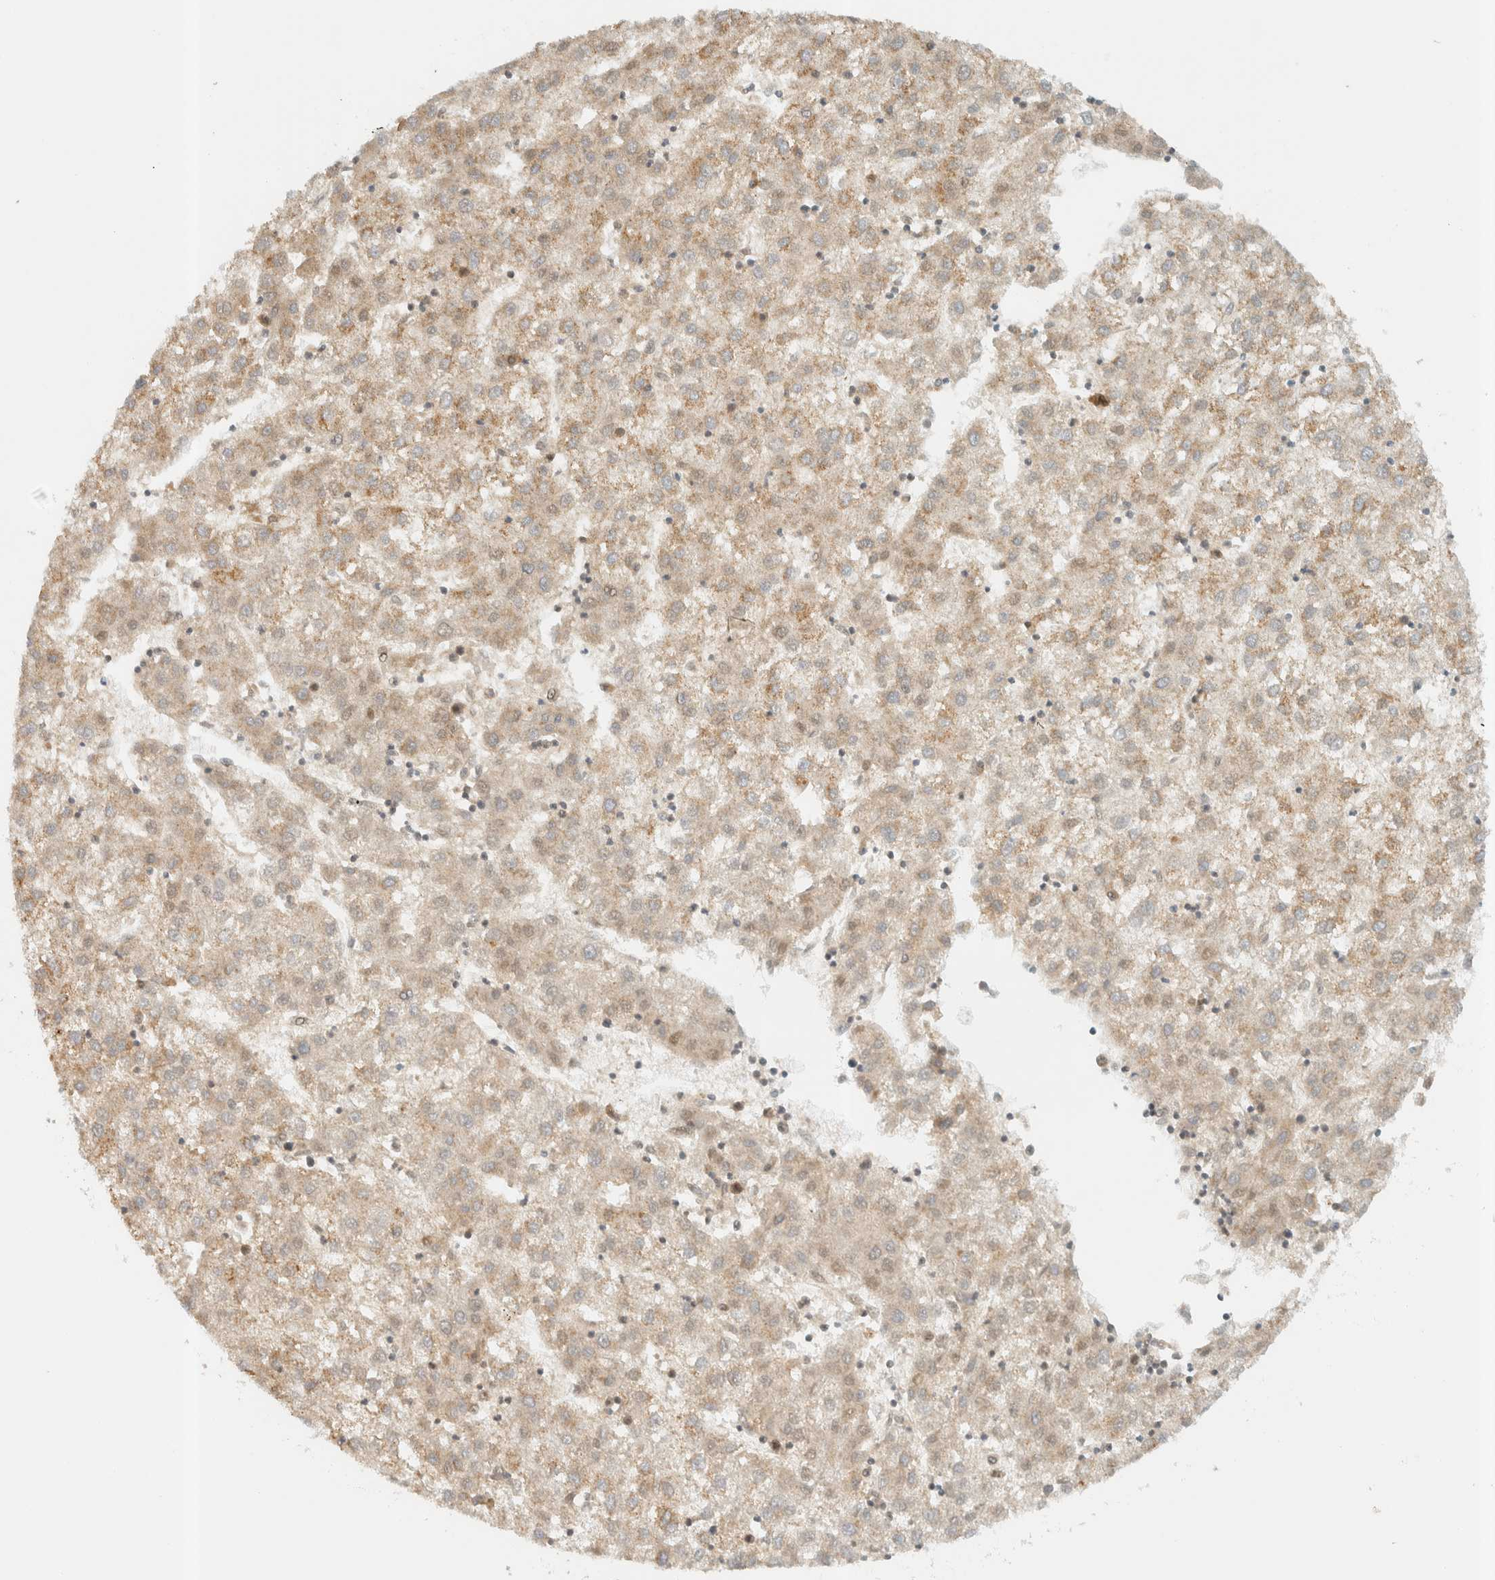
{"staining": {"intensity": "weak", "quantity": ">75%", "location": "cytoplasmic/membranous"}, "tissue": "liver cancer", "cell_type": "Tumor cells", "image_type": "cancer", "snomed": [{"axis": "morphology", "description": "Carcinoma, Hepatocellular, NOS"}, {"axis": "topography", "description": "Liver"}], "caption": "Liver cancer (hepatocellular carcinoma) stained with a protein marker demonstrates weak staining in tumor cells.", "gene": "KIFAP3", "patient": {"sex": "male", "age": 72}}